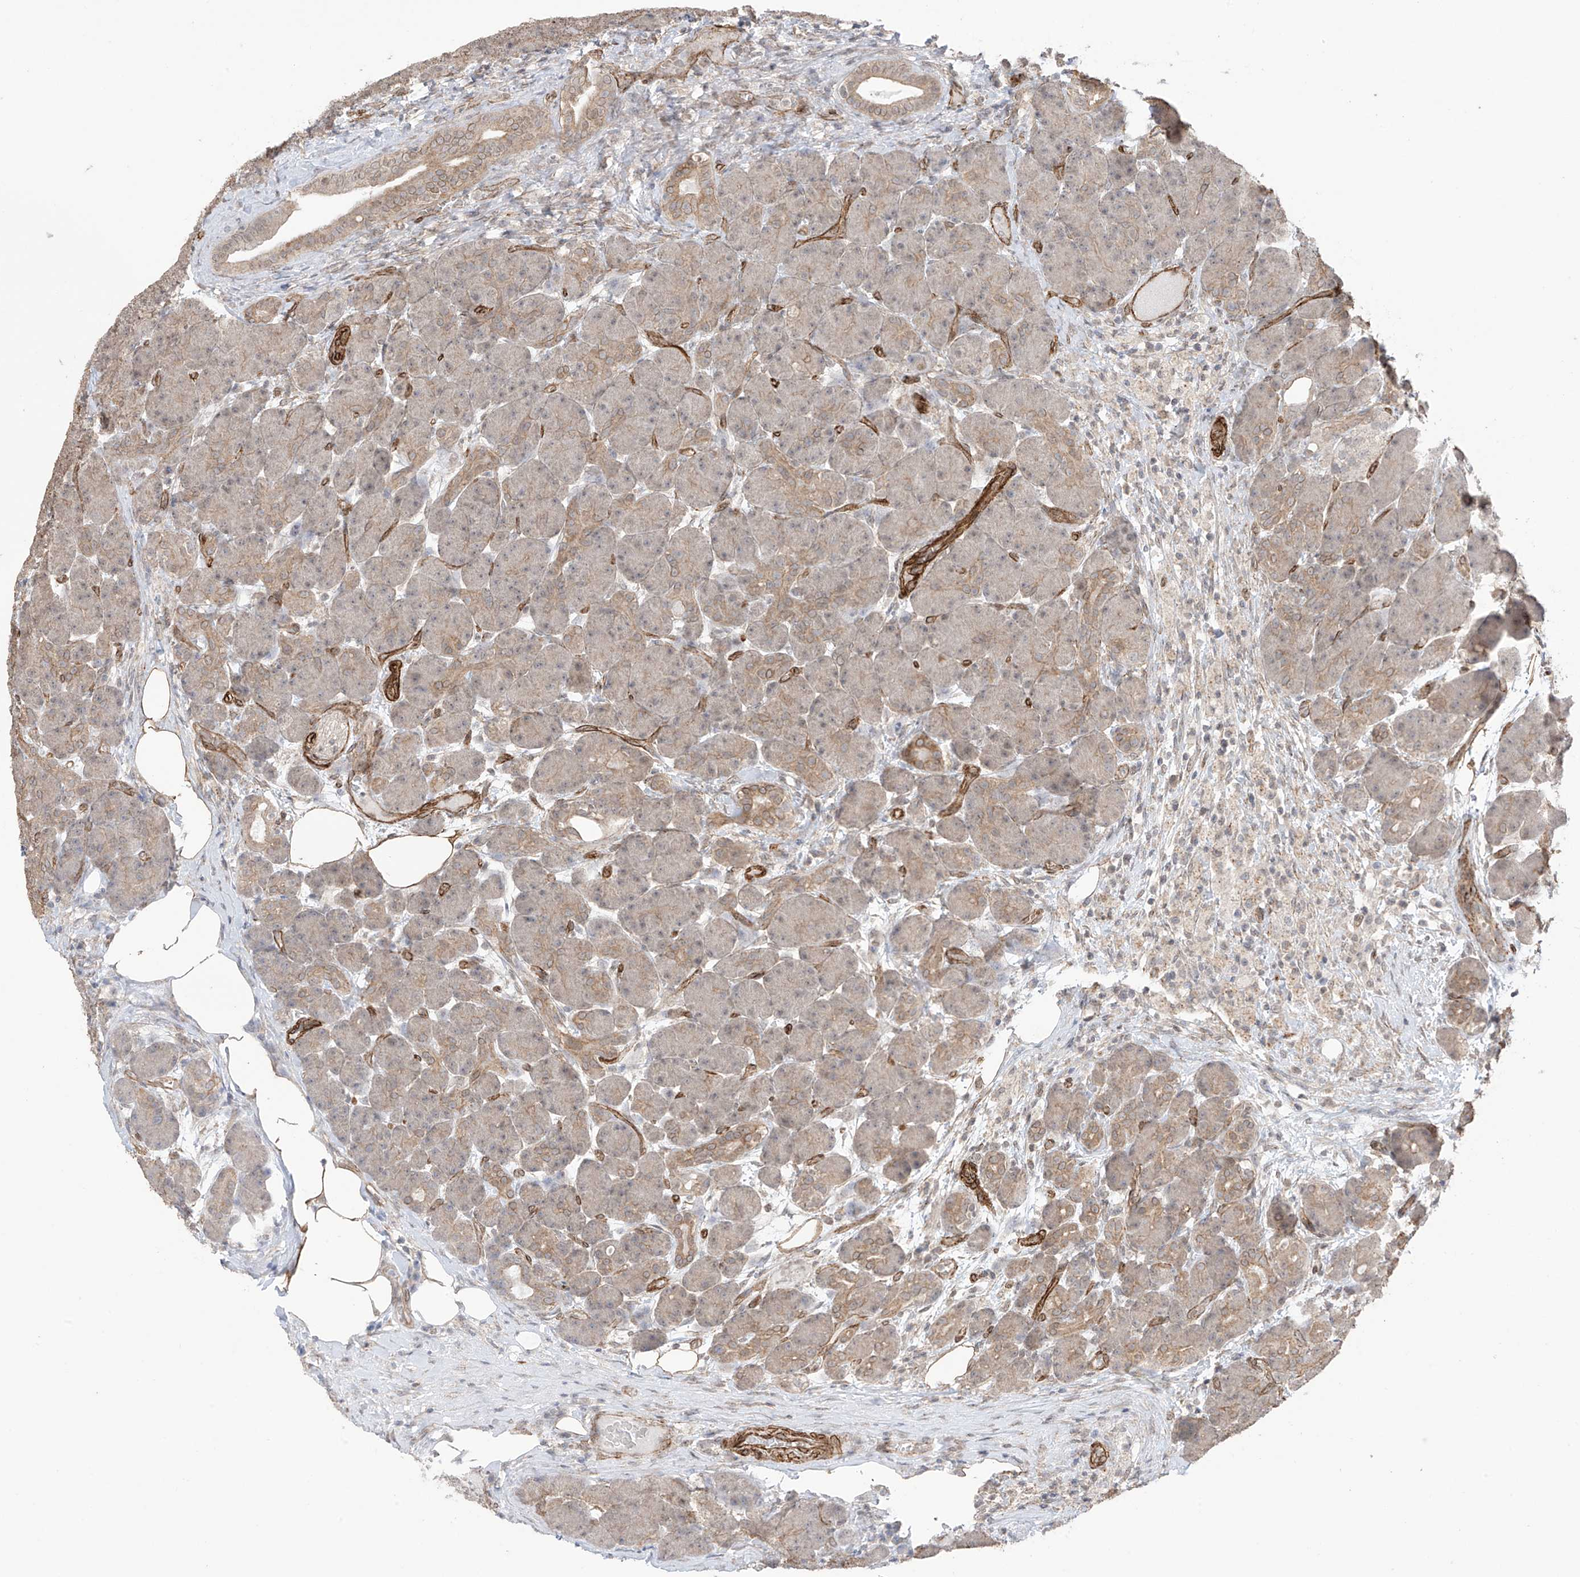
{"staining": {"intensity": "weak", "quantity": "25%-75%", "location": "cytoplasmic/membranous"}, "tissue": "pancreas", "cell_type": "Exocrine glandular cells", "image_type": "normal", "snomed": [{"axis": "morphology", "description": "Normal tissue, NOS"}, {"axis": "topography", "description": "Pancreas"}], "caption": "A histopathology image of human pancreas stained for a protein shows weak cytoplasmic/membranous brown staining in exocrine glandular cells.", "gene": "TTLL5", "patient": {"sex": "male", "age": 63}}